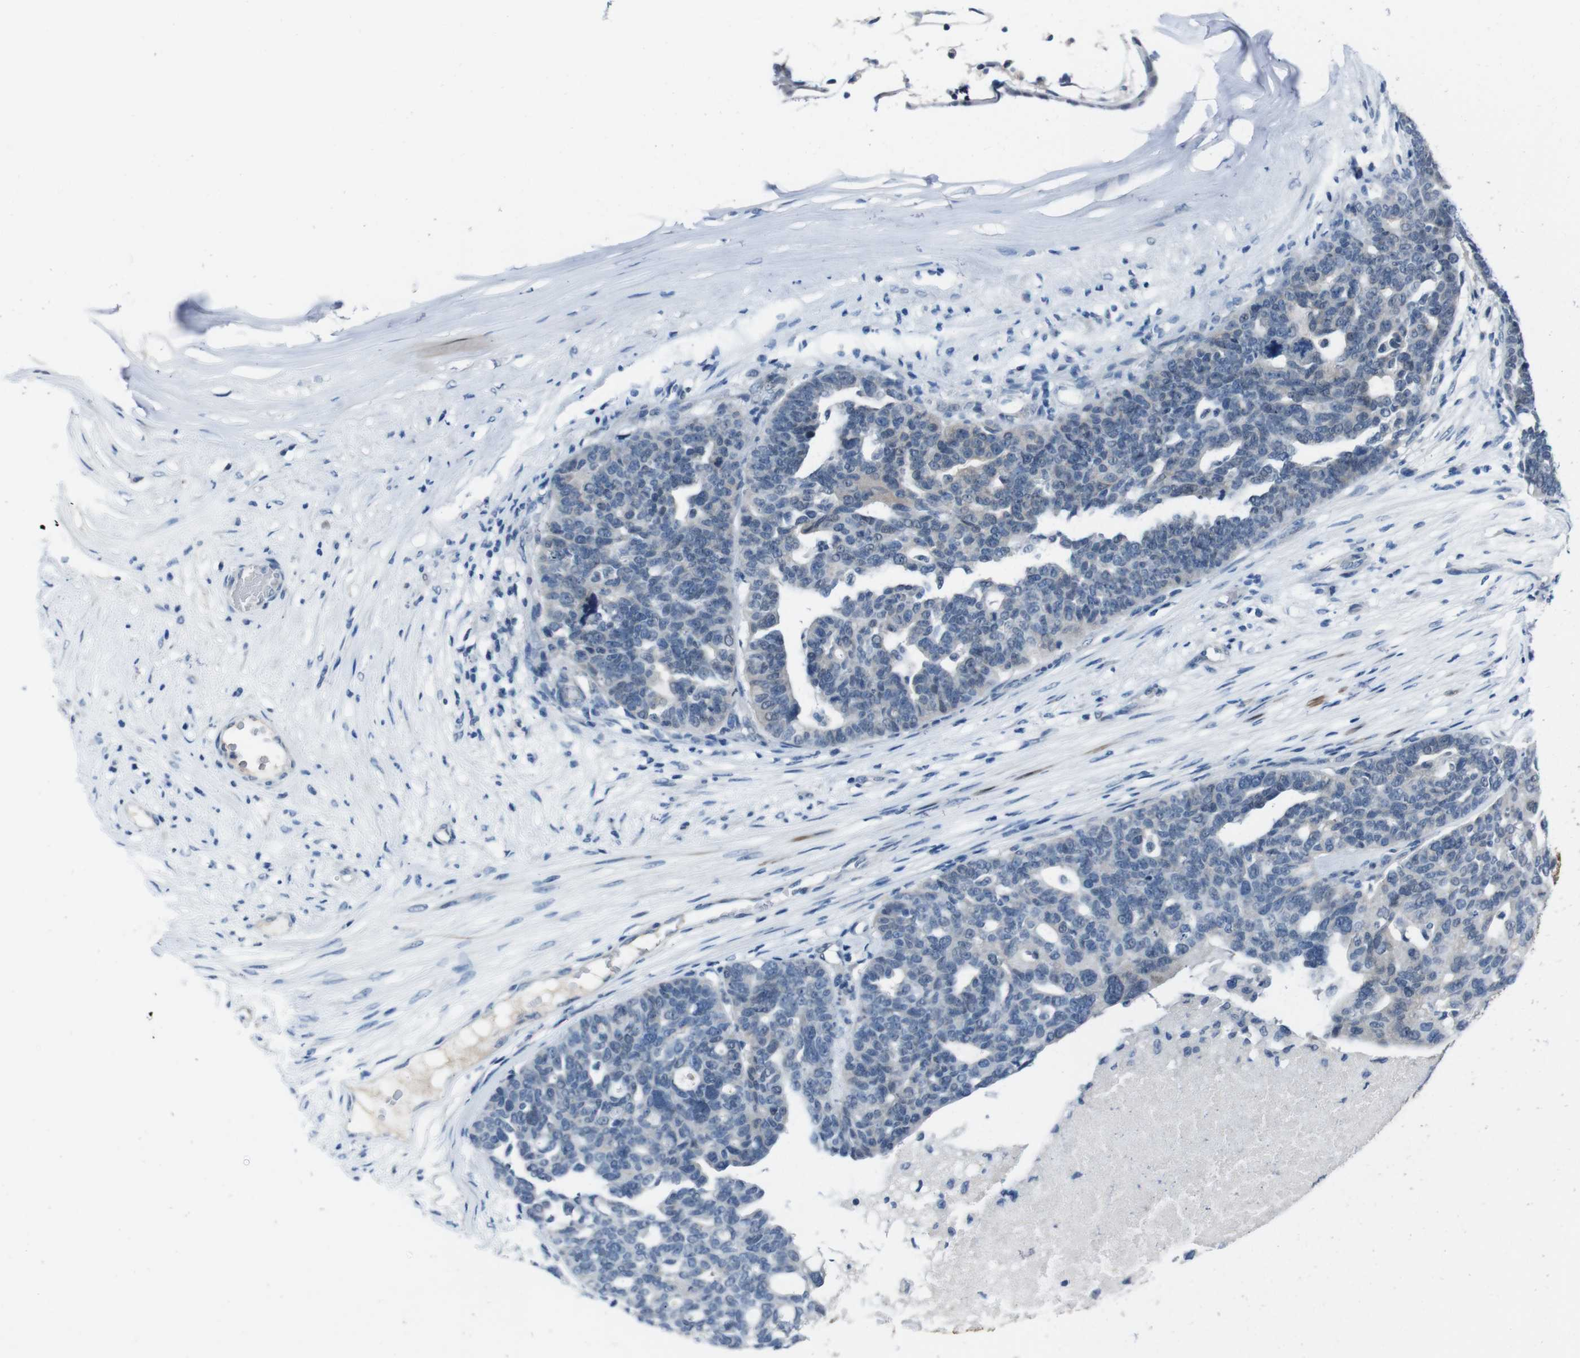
{"staining": {"intensity": "negative", "quantity": "none", "location": "none"}, "tissue": "ovarian cancer", "cell_type": "Tumor cells", "image_type": "cancer", "snomed": [{"axis": "morphology", "description": "Cystadenocarcinoma, serous, NOS"}, {"axis": "topography", "description": "Ovary"}], "caption": "IHC of human ovarian cancer shows no positivity in tumor cells. The staining is performed using DAB (3,3'-diaminobenzidine) brown chromogen with nuclei counter-stained in using hematoxylin.", "gene": "CDHR2", "patient": {"sex": "female", "age": 59}}